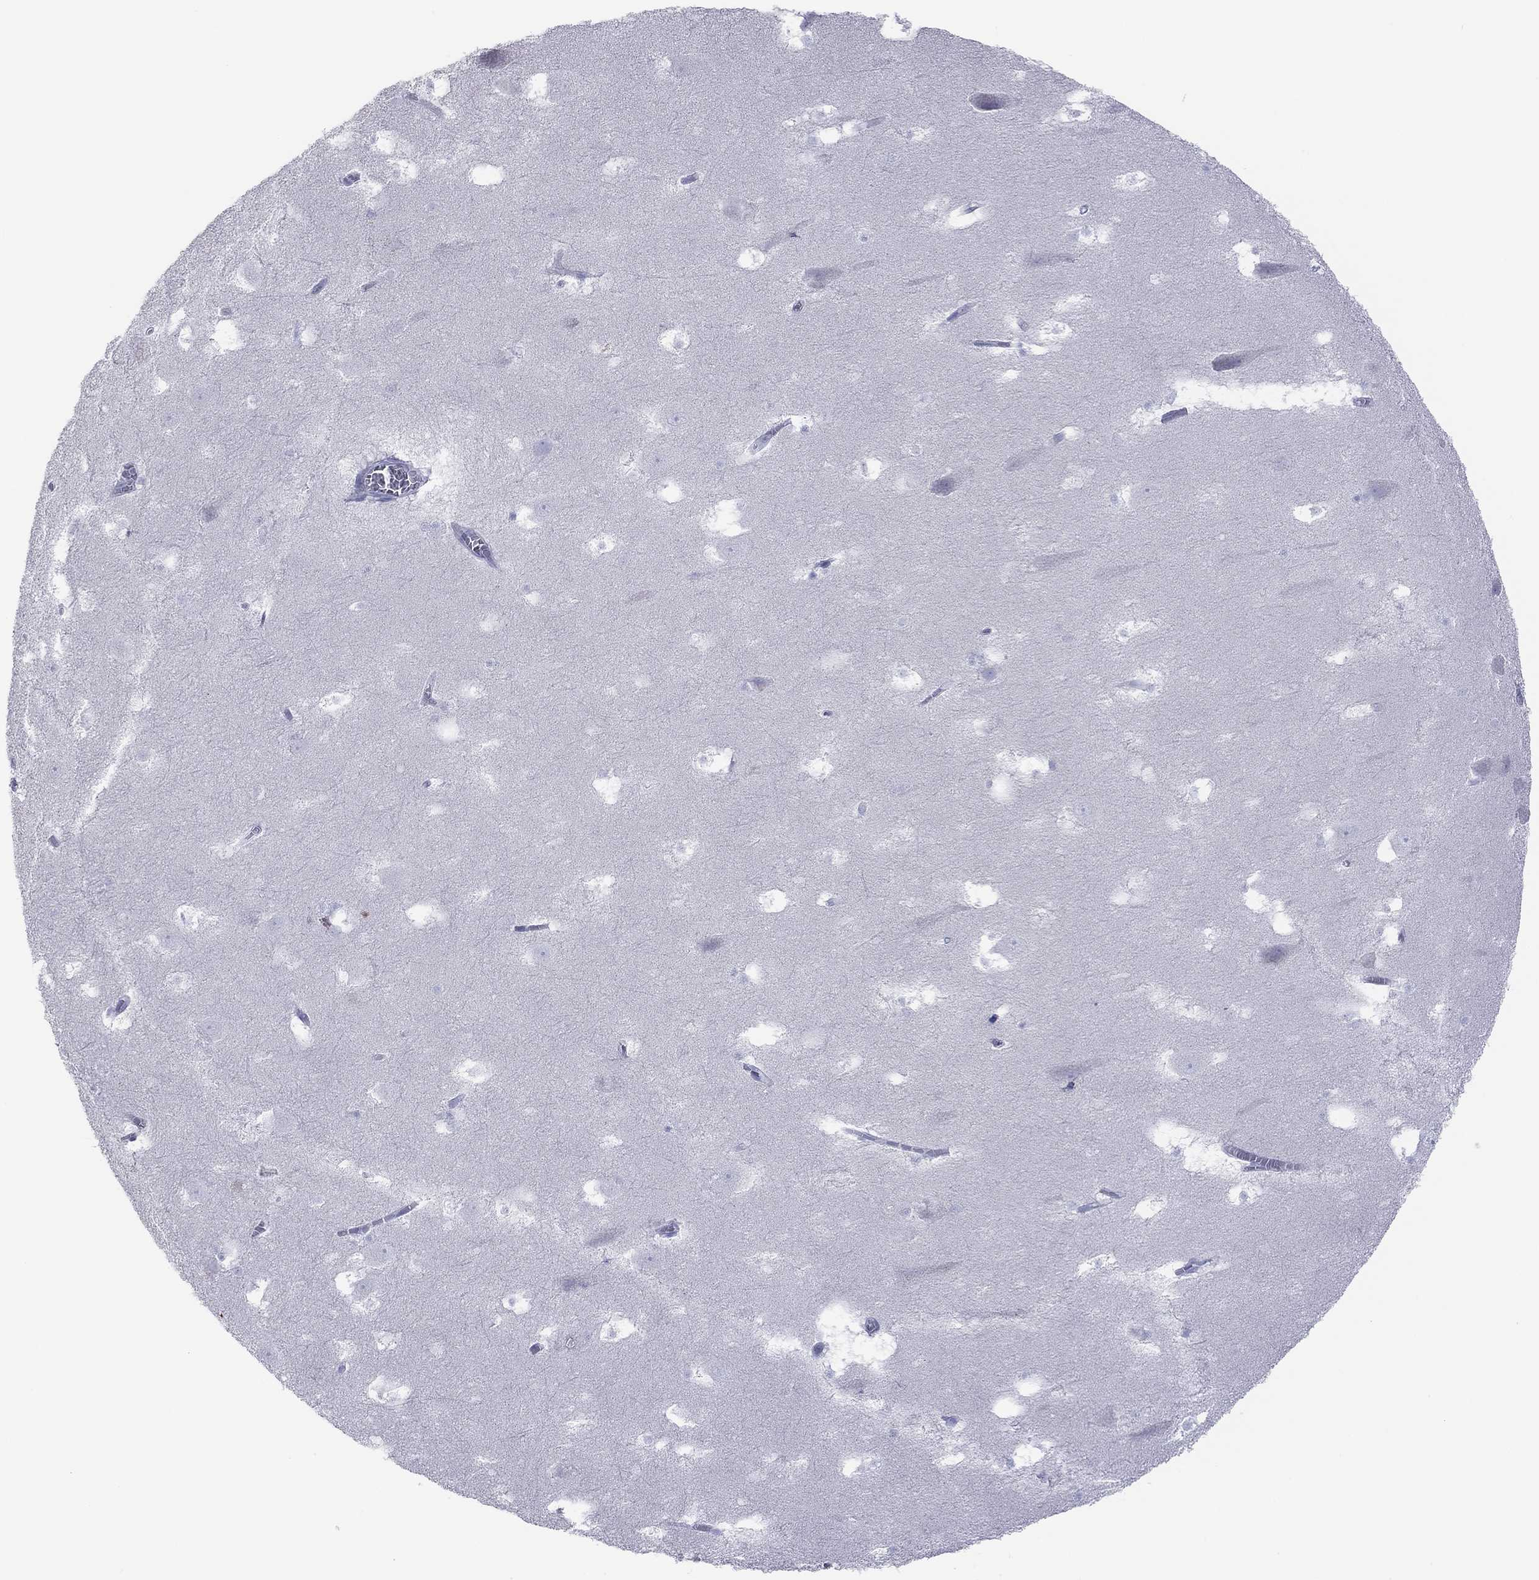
{"staining": {"intensity": "negative", "quantity": "none", "location": "none"}, "tissue": "hippocampus", "cell_type": "Glial cells", "image_type": "normal", "snomed": [{"axis": "morphology", "description": "Normal tissue, NOS"}, {"axis": "topography", "description": "Hippocampus"}], "caption": "IHC of unremarkable human hippocampus shows no staining in glial cells. (DAB (3,3'-diaminobenzidine) IHC, high magnification).", "gene": "VSIG10", "patient": {"sex": "male", "age": 45}}